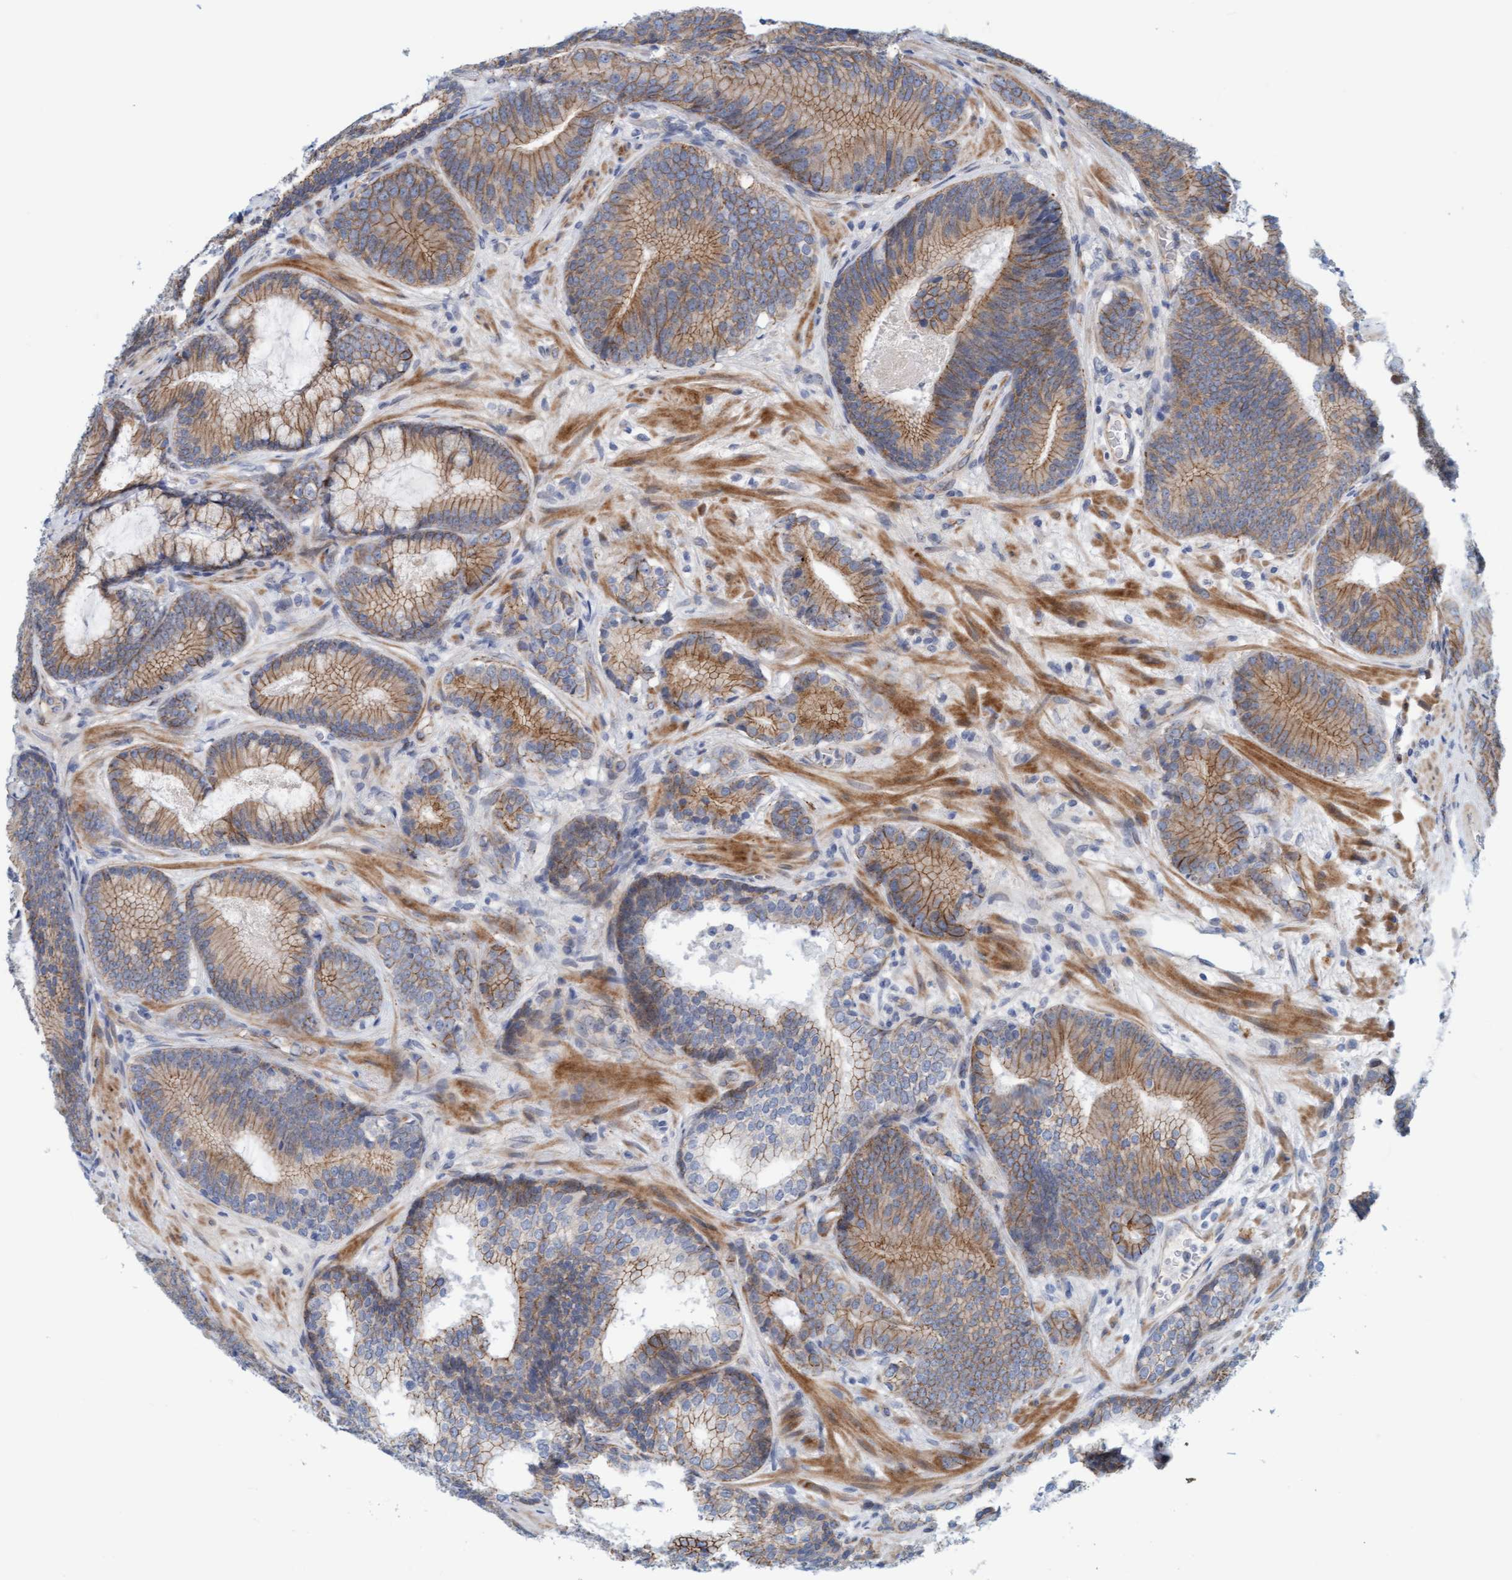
{"staining": {"intensity": "weak", "quantity": ">75%", "location": "cytoplasmic/membranous"}, "tissue": "prostate cancer", "cell_type": "Tumor cells", "image_type": "cancer", "snomed": [{"axis": "morphology", "description": "Adenocarcinoma, High grade"}, {"axis": "topography", "description": "Prostate"}], "caption": "Prostate cancer (adenocarcinoma (high-grade)) stained with a protein marker reveals weak staining in tumor cells.", "gene": "KRBA2", "patient": {"sex": "male", "age": 55}}